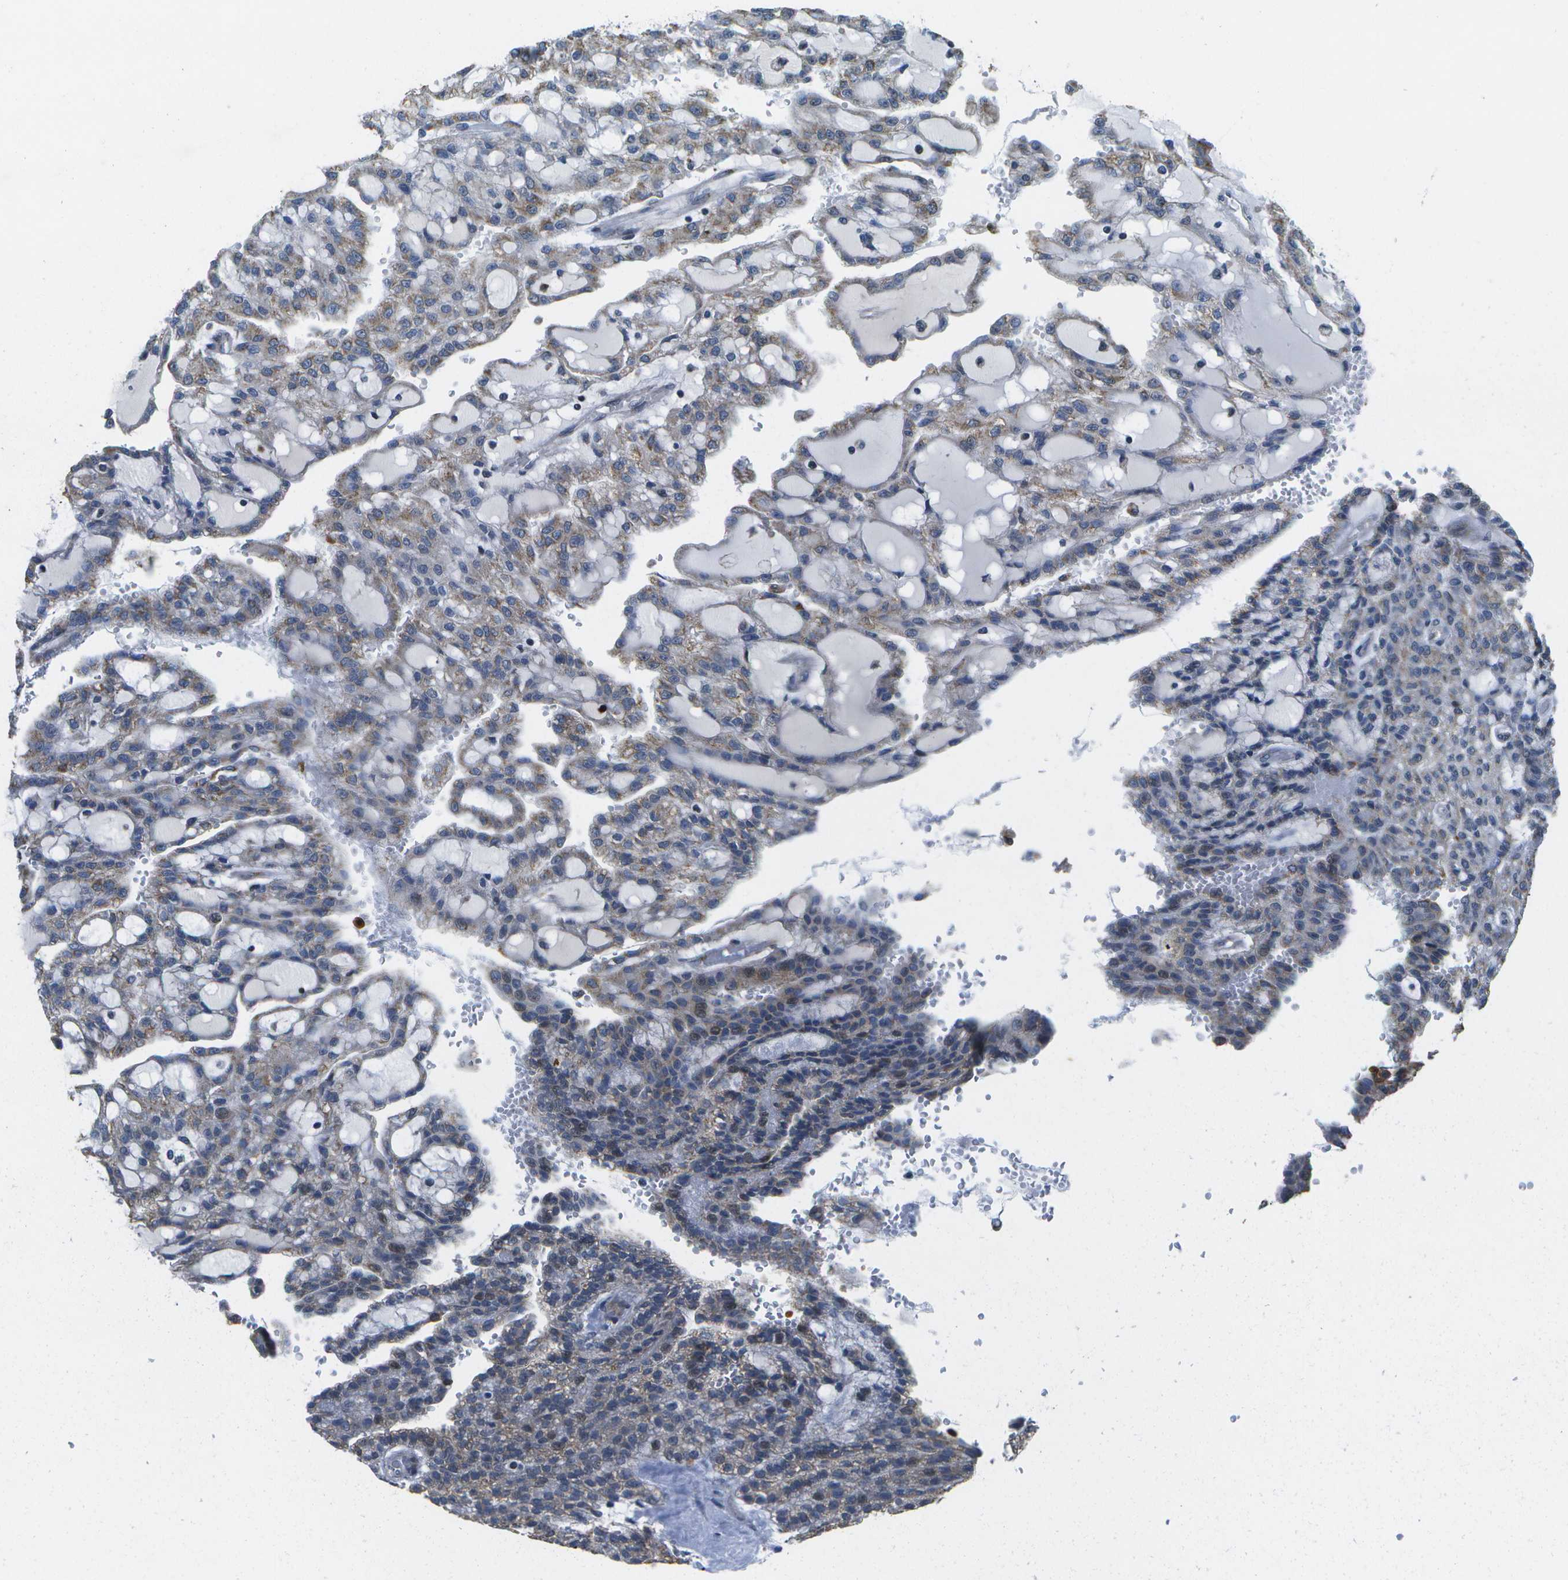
{"staining": {"intensity": "moderate", "quantity": "25%-75%", "location": "cytoplasmic/membranous"}, "tissue": "renal cancer", "cell_type": "Tumor cells", "image_type": "cancer", "snomed": [{"axis": "morphology", "description": "Adenocarcinoma, NOS"}, {"axis": "topography", "description": "Kidney"}], "caption": "Immunohistochemical staining of human renal cancer (adenocarcinoma) demonstrates medium levels of moderate cytoplasmic/membranous expression in about 25%-75% of tumor cells.", "gene": "GALNT15", "patient": {"sex": "male", "age": 63}}